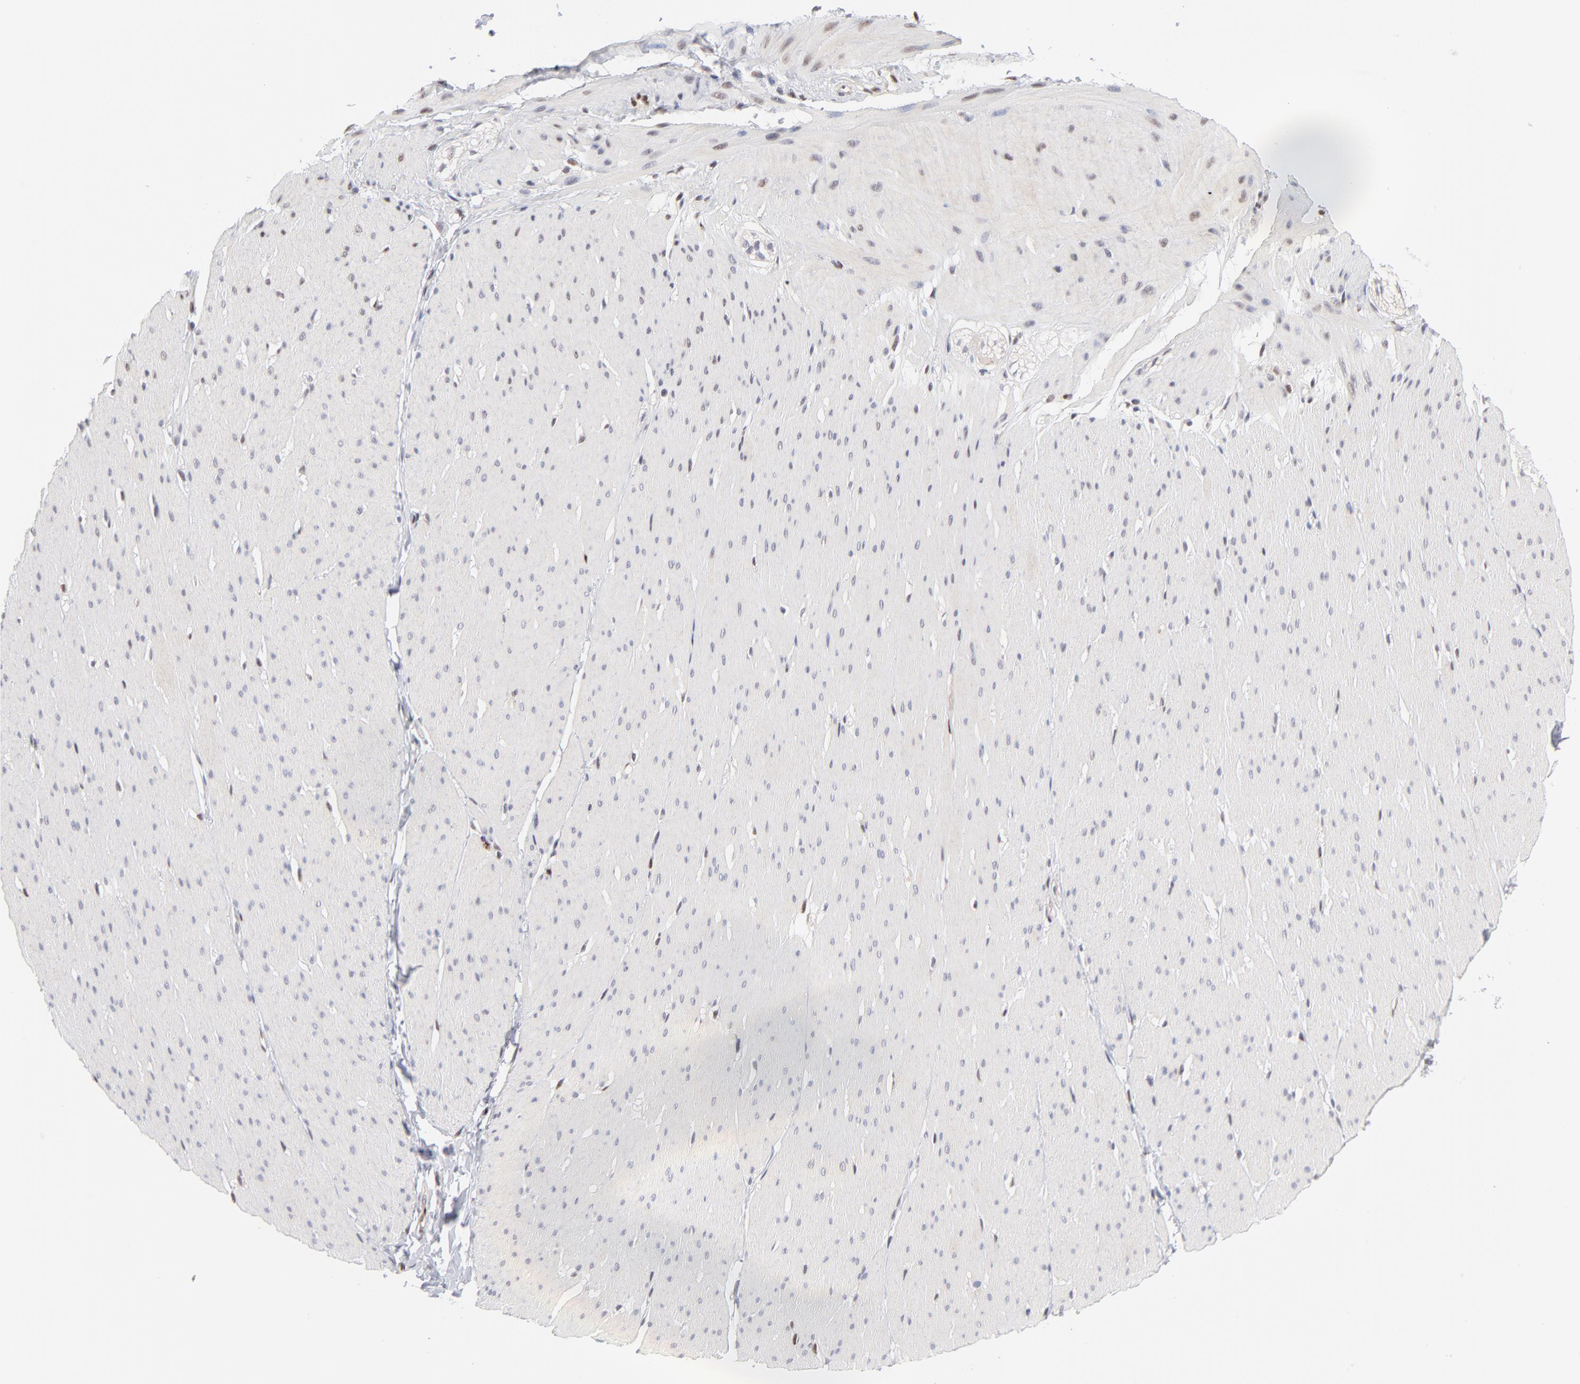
{"staining": {"intensity": "negative", "quantity": "none", "location": "none"}, "tissue": "smooth muscle", "cell_type": "Smooth muscle cells", "image_type": "normal", "snomed": [{"axis": "morphology", "description": "Normal tissue, NOS"}, {"axis": "topography", "description": "Smooth muscle"}, {"axis": "topography", "description": "Colon"}], "caption": "Immunohistochemistry micrograph of unremarkable smooth muscle: smooth muscle stained with DAB displays no significant protein positivity in smooth muscle cells.", "gene": "STAT3", "patient": {"sex": "male", "age": 67}}